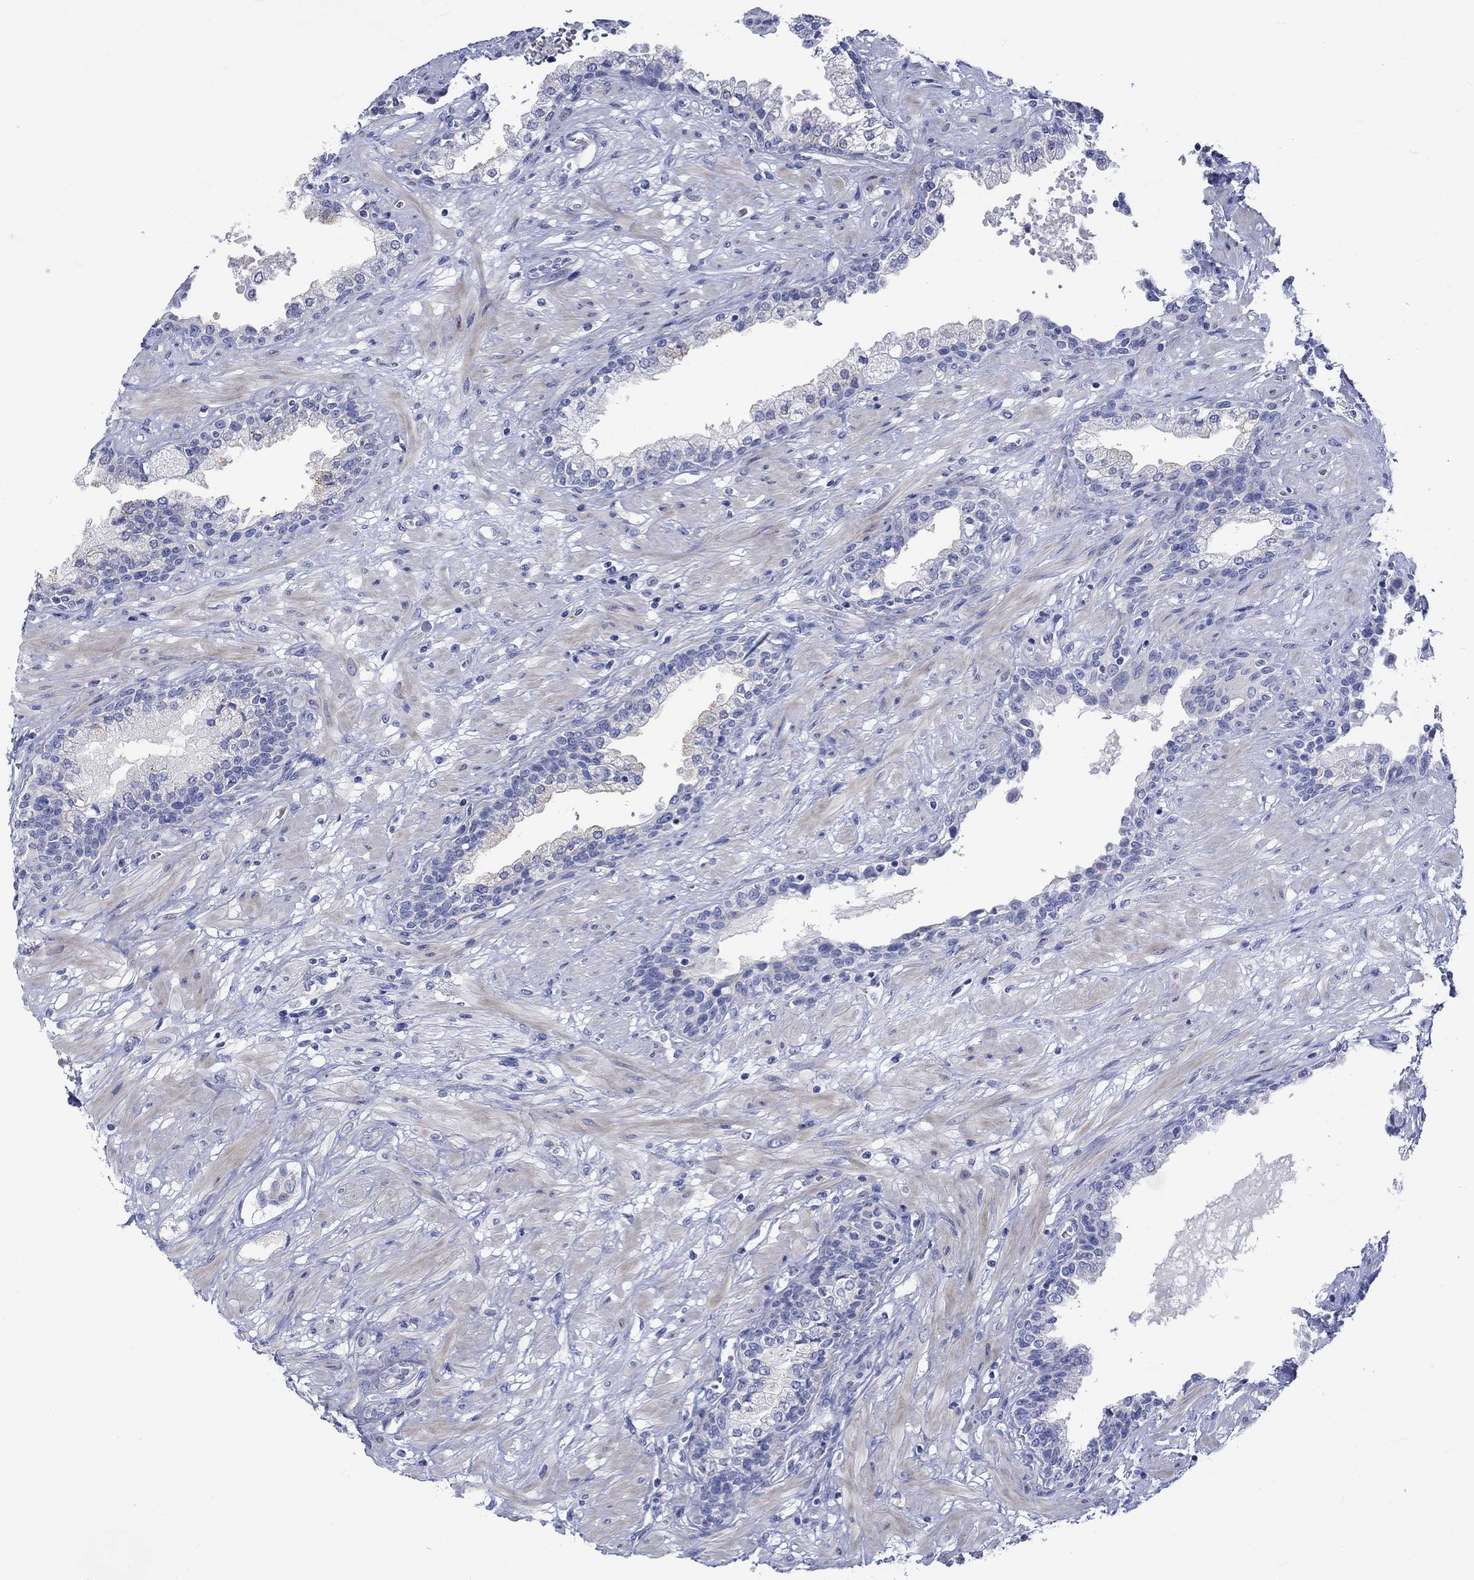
{"staining": {"intensity": "negative", "quantity": "none", "location": "none"}, "tissue": "prostate", "cell_type": "Glandular cells", "image_type": "normal", "snomed": [{"axis": "morphology", "description": "Normal tissue, NOS"}, {"axis": "topography", "description": "Prostate"}], "caption": "The image exhibits no significant expression in glandular cells of prostate. Nuclei are stained in blue.", "gene": "NRIP3", "patient": {"sex": "male", "age": 63}}